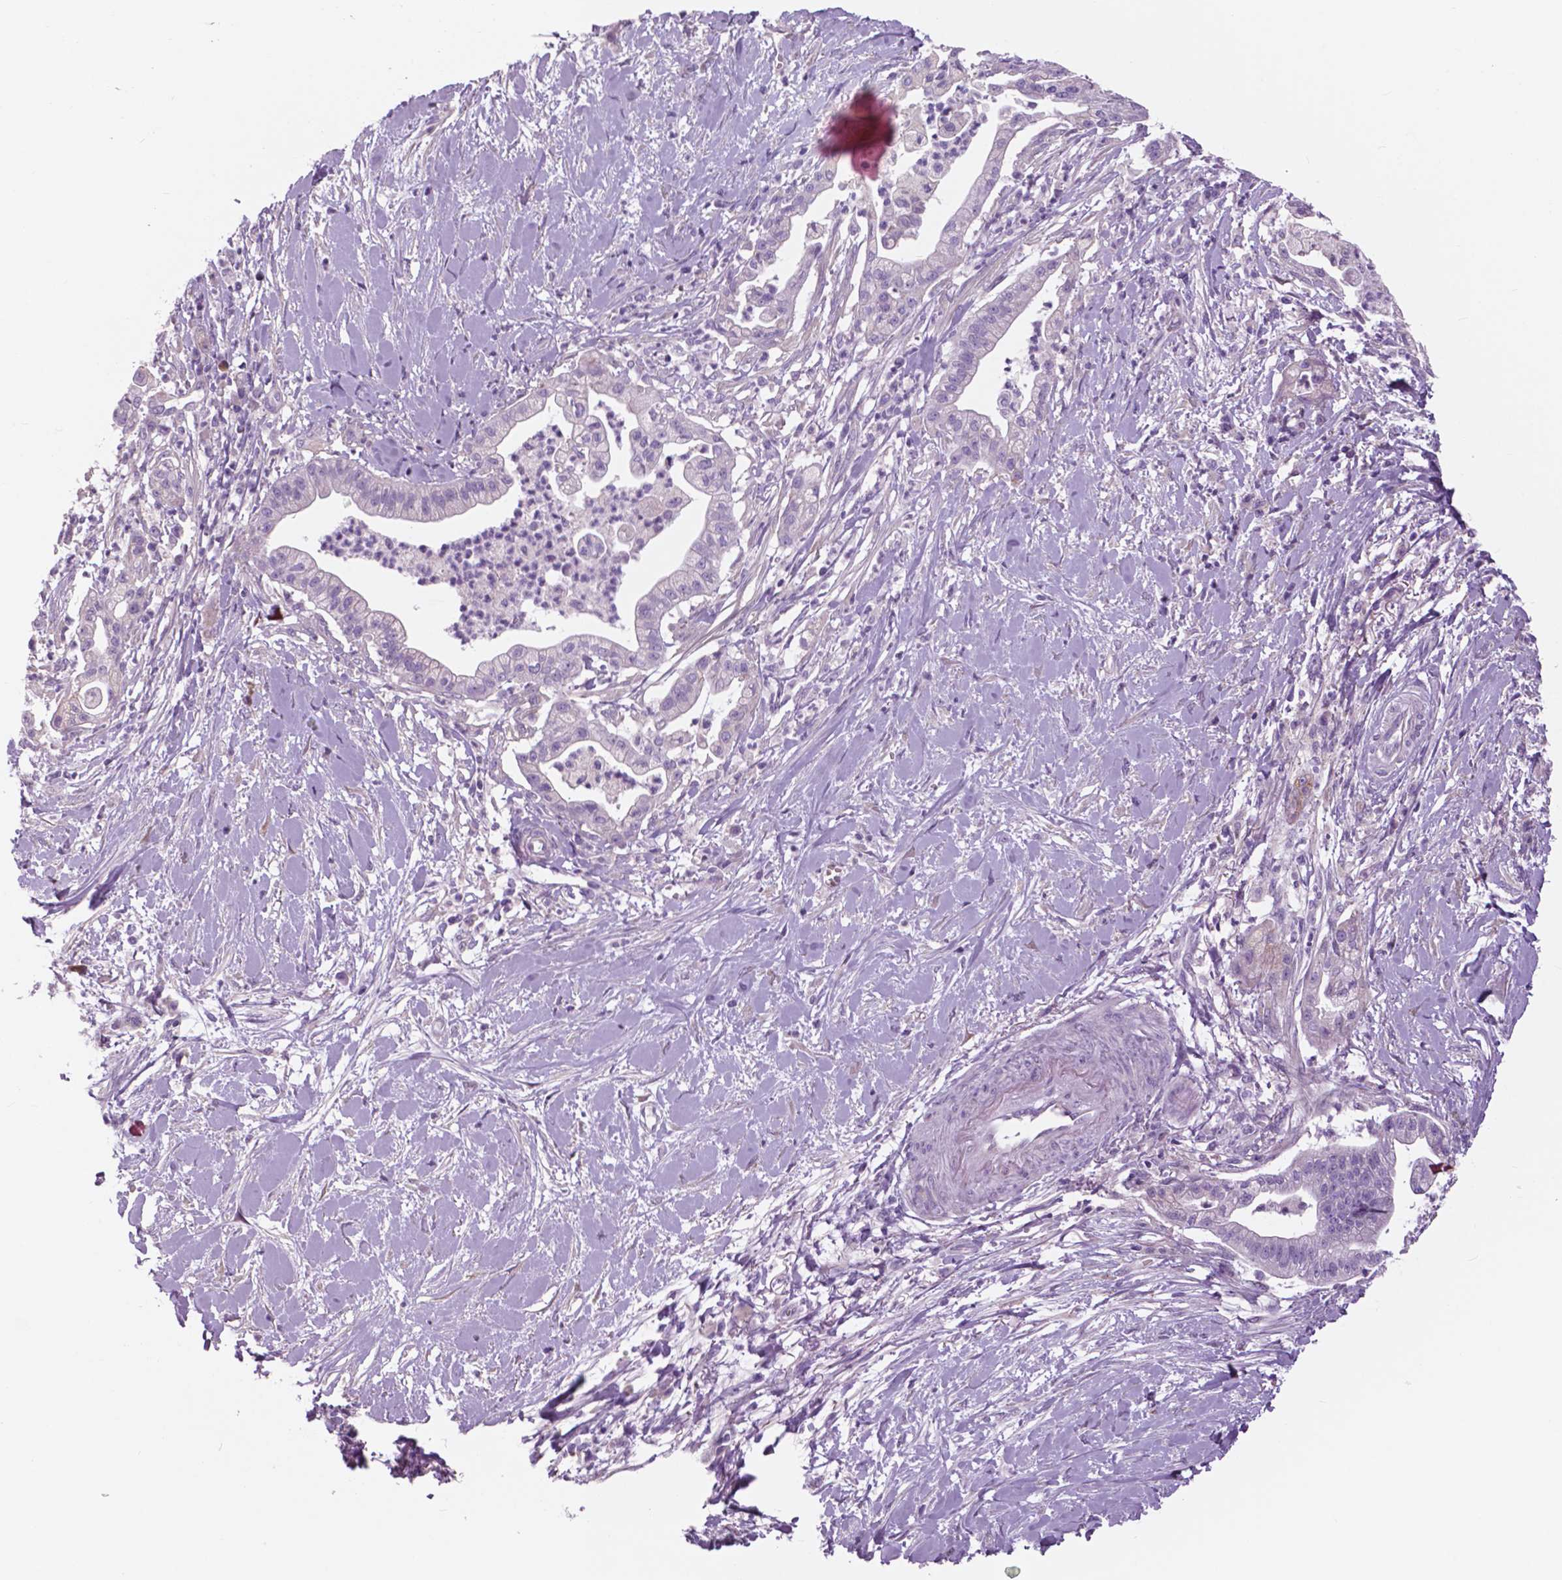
{"staining": {"intensity": "negative", "quantity": "none", "location": "none"}, "tissue": "pancreatic cancer", "cell_type": "Tumor cells", "image_type": "cancer", "snomed": [{"axis": "morphology", "description": "Normal tissue, NOS"}, {"axis": "morphology", "description": "Adenocarcinoma, NOS"}, {"axis": "topography", "description": "Lymph node"}, {"axis": "topography", "description": "Pancreas"}], "caption": "The immunohistochemistry (IHC) histopathology image has no significant staining in tumor cells of pancreatic adenocarcinoma tissue.", "gene": "SERPINI1", "patient": {"sex": "female", "age": 58}}